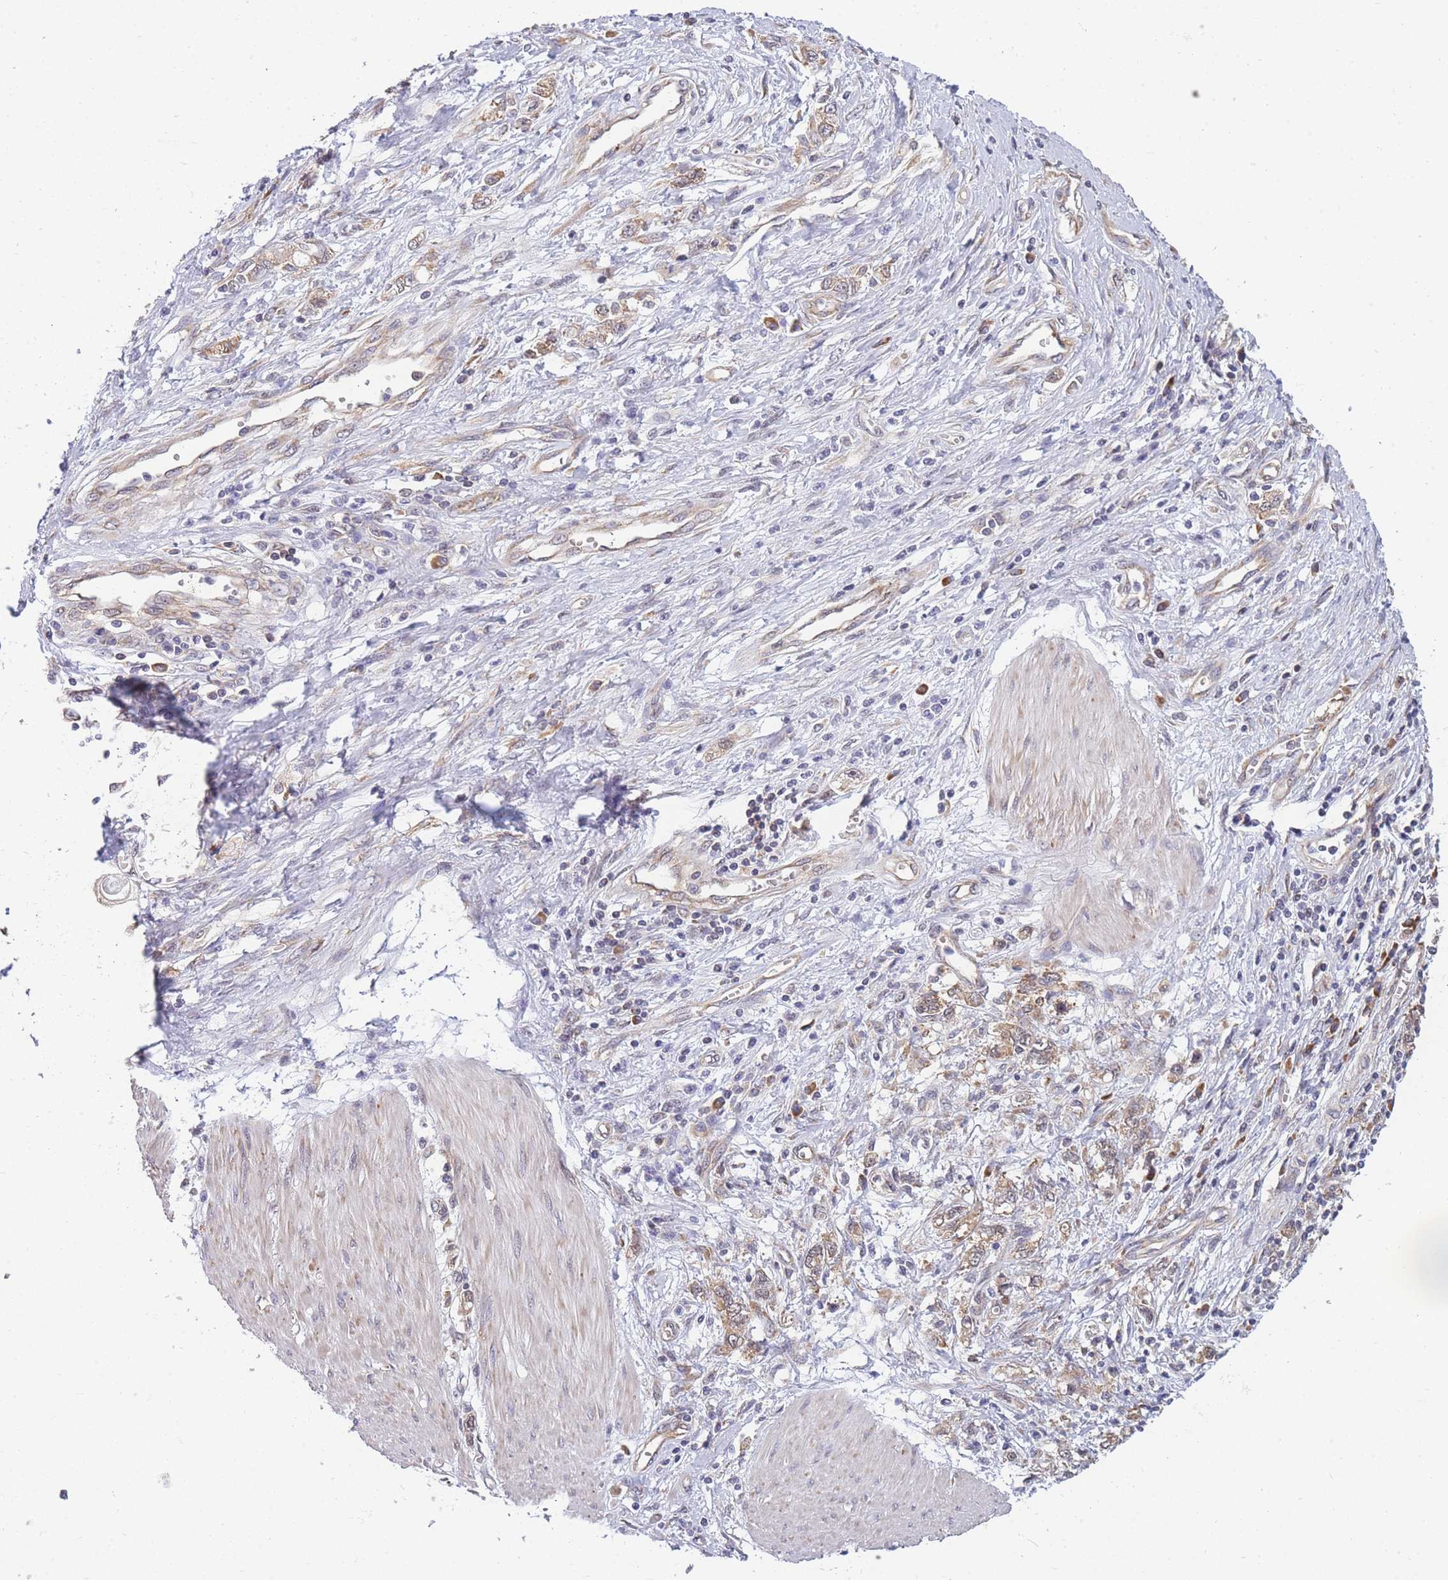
{"staining": {"intensity": "weak", "quantity": ">75%", "location": "cytoplasmic/membranous"}, "tissue": "stomach cancer", "cell_type": "Tumor cells", "image_type": "cancer", "snomed": [{"axis": "morphology", "description": "Adenocarcinoma, NOS"}, {"axis": "topography", "description": "Stomach"}], "caption": "Human stomach cancer stained with a protein marker shows weak staining in tumor cells.", "gene": "MRPL23", "patient": {"sex": "female", "age": 76}}